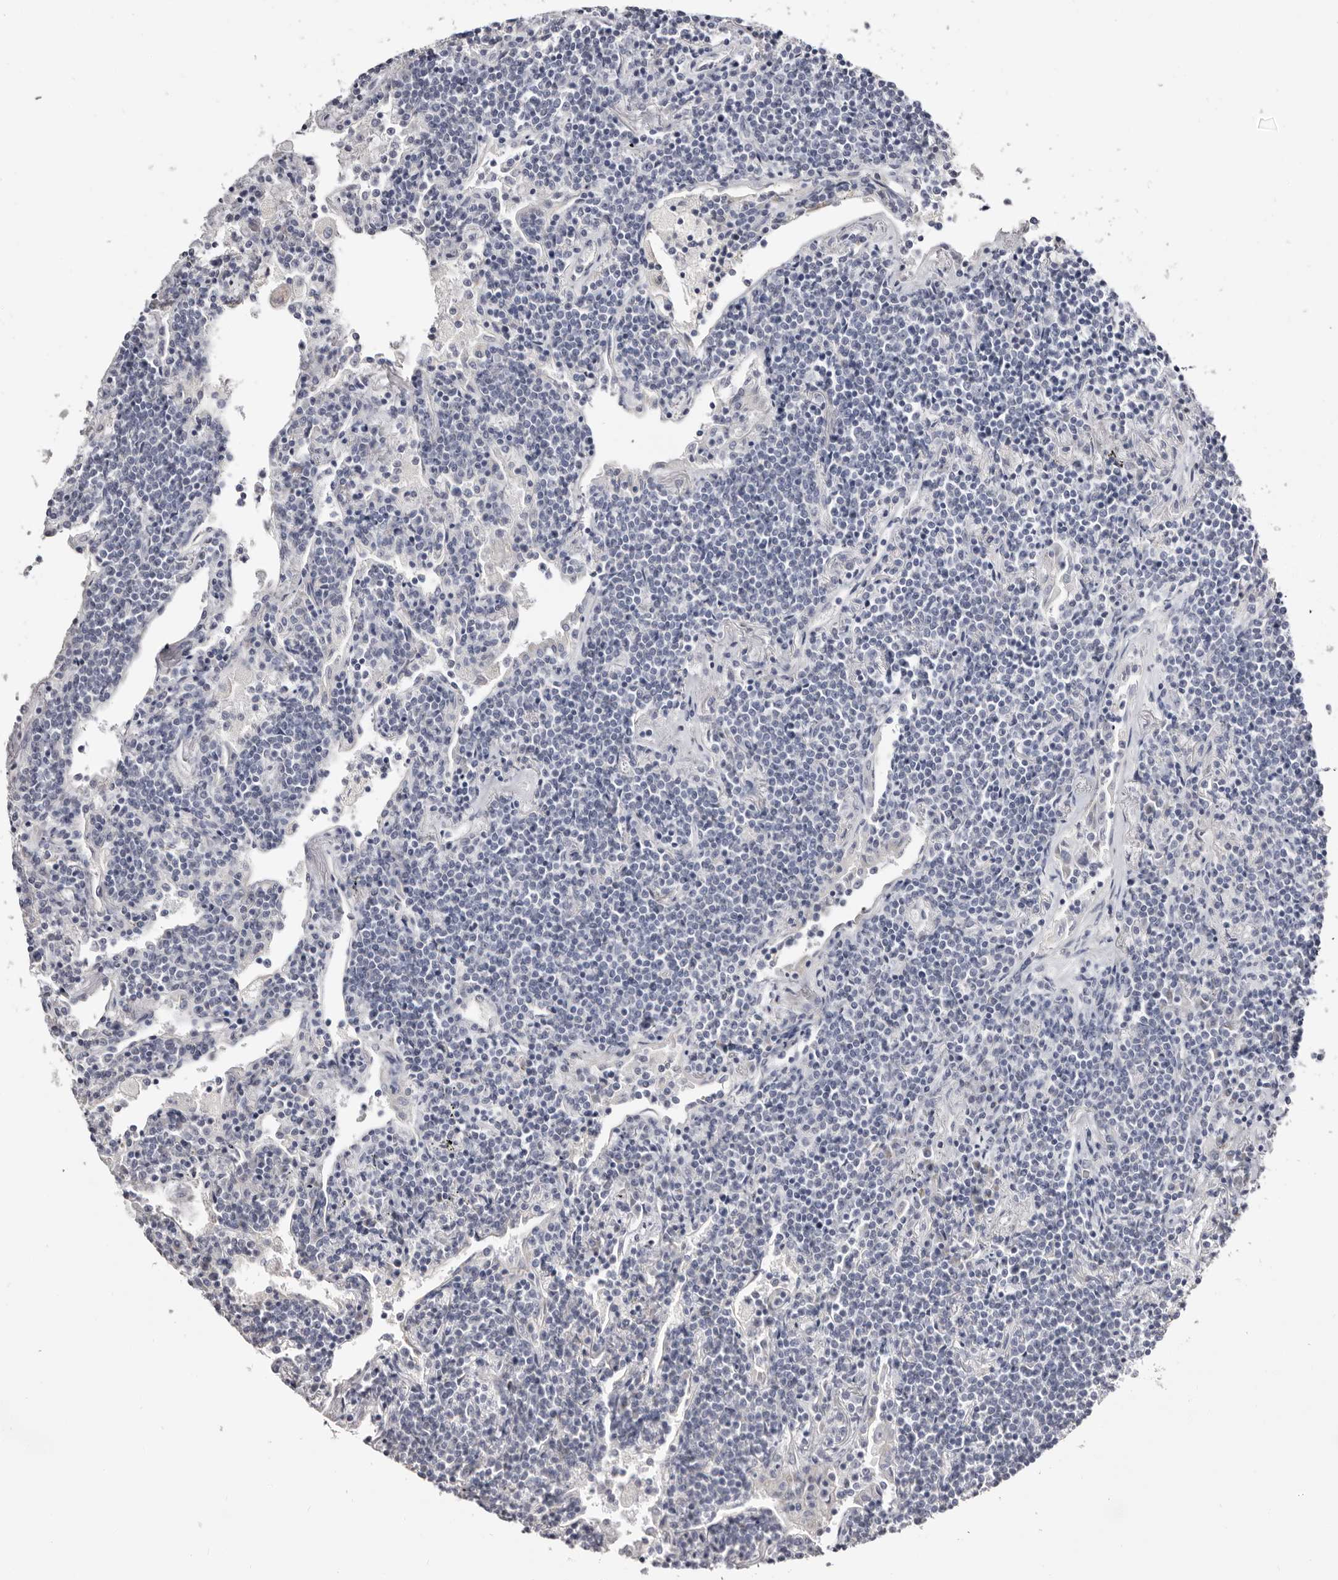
{"staining": {"intensity": "negative", "quantity": "none", "location": "none"}, "tissue": "lymphoma", "cell_type": "Tumor cells", "image_type": "cancer", "snomed": [{"axis": "morphology", "description": "Malignant lymphoma, non-Hodgkin's type, Low grade"}, {"axis": "topography", "description": "Lung"}], "caption": "Tumor cells are negative for brown protein staining in low-grade malignant lymphoma, non-Hodgkin's type.", "gene": "CASQ1", "patient": {"sex": "female", "age": 71}}